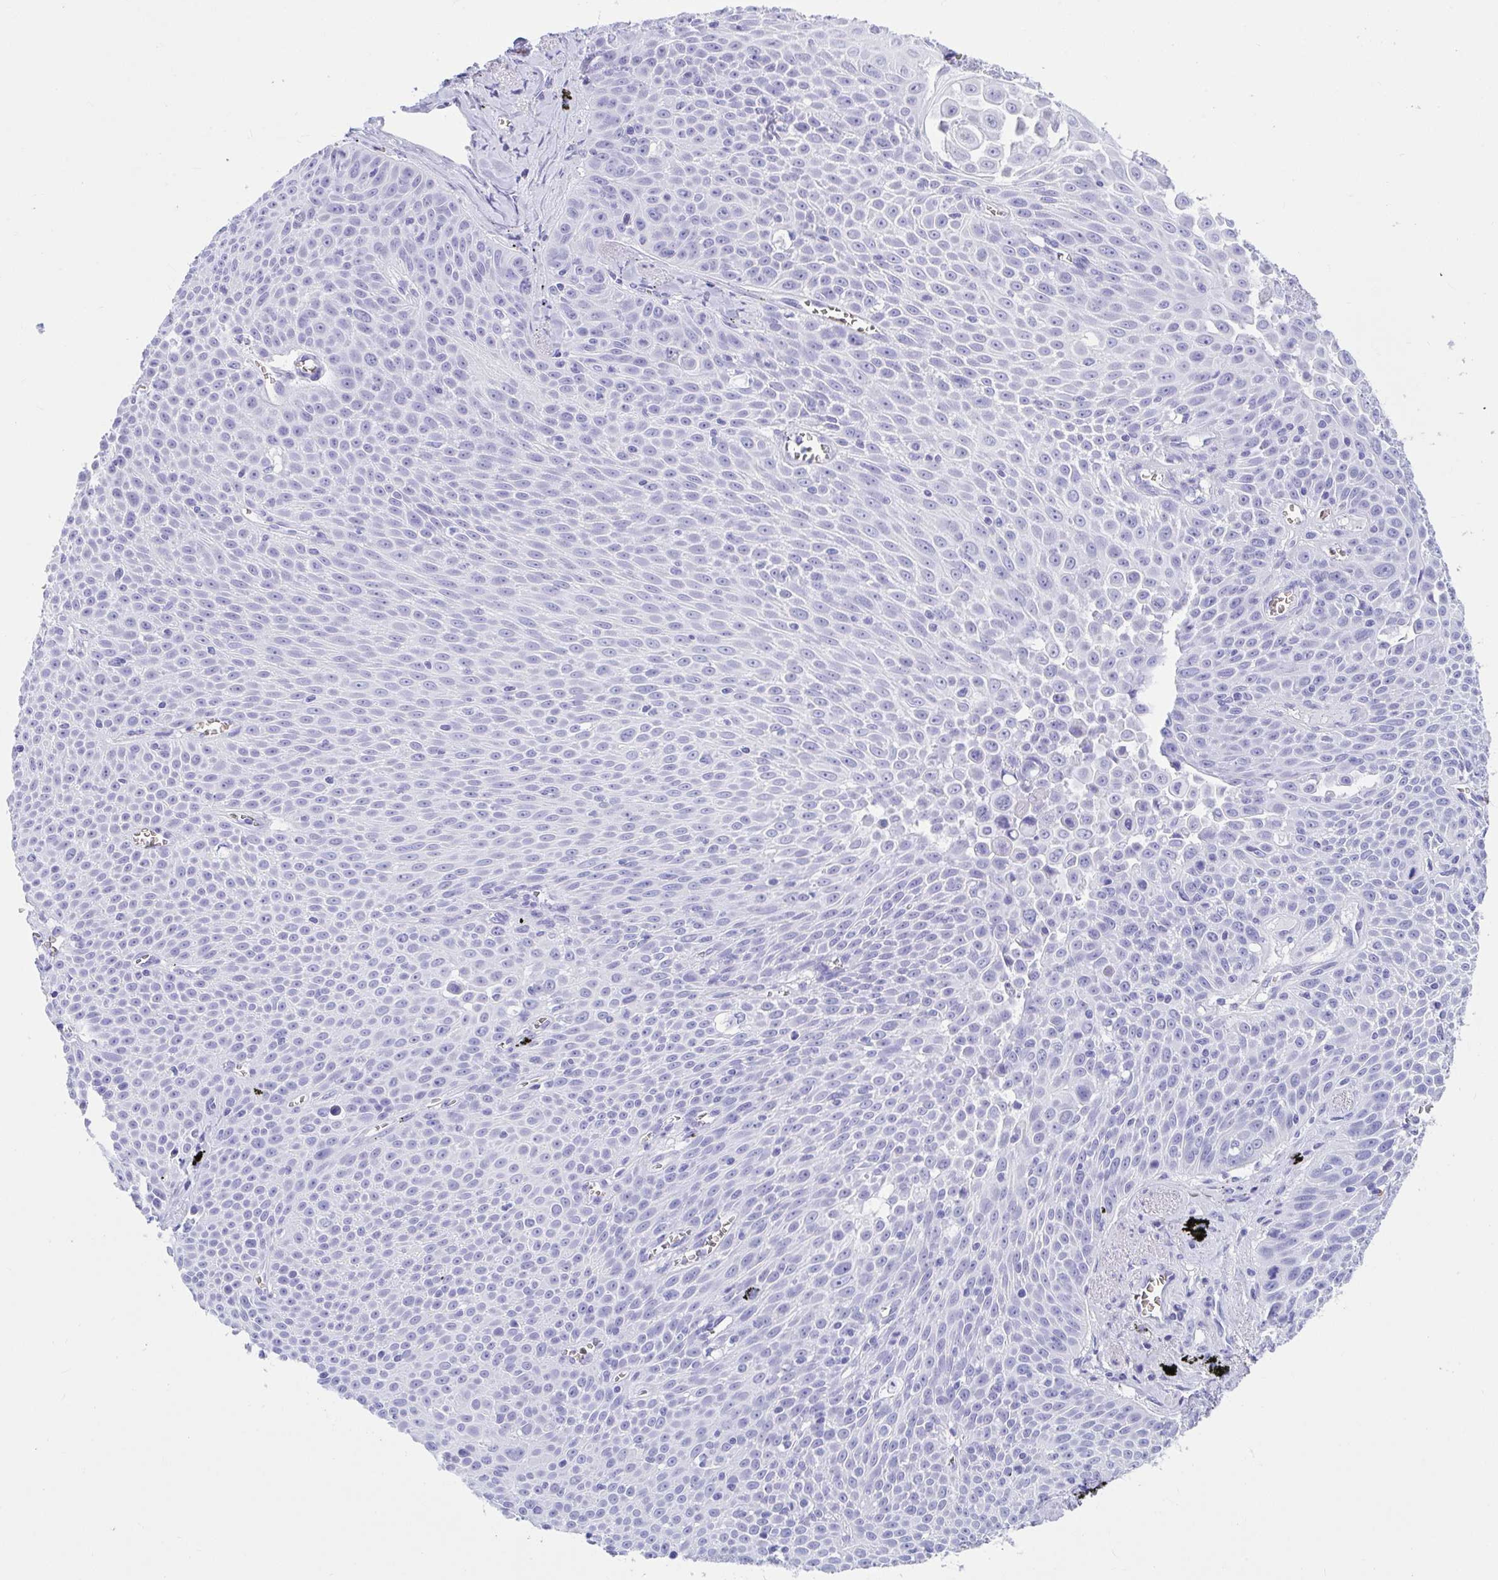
{"staining": {"intensity": "negative", "quantity": "none", "location": "none"}, "tissue": "lung cancer", "cell_type": "Tumor cells", "image_type": "cancer", "snomed": [{"axis": "morphology", "description": "Squamous cell carcinoma, NOS"}, {"axis": "morphology", "description": "Squamous cell carcinoma, metastatic, NOS"}, {"axis": "topography", "description": "Lymph node"}, {"axis": "topography", "description": "Lung"}], "caption": "There is no significant expression in tumor cells of lung metastatic squamous cell carcinoma. Brightfield microscopy of immunohistochemistry stained with DAB (3,3'-diaminobenzidine) (brown) and hematoxylin (blue), captured at high magnification.", "gene": "ANK1", "patient": {"sex": "female", "age": 62}}